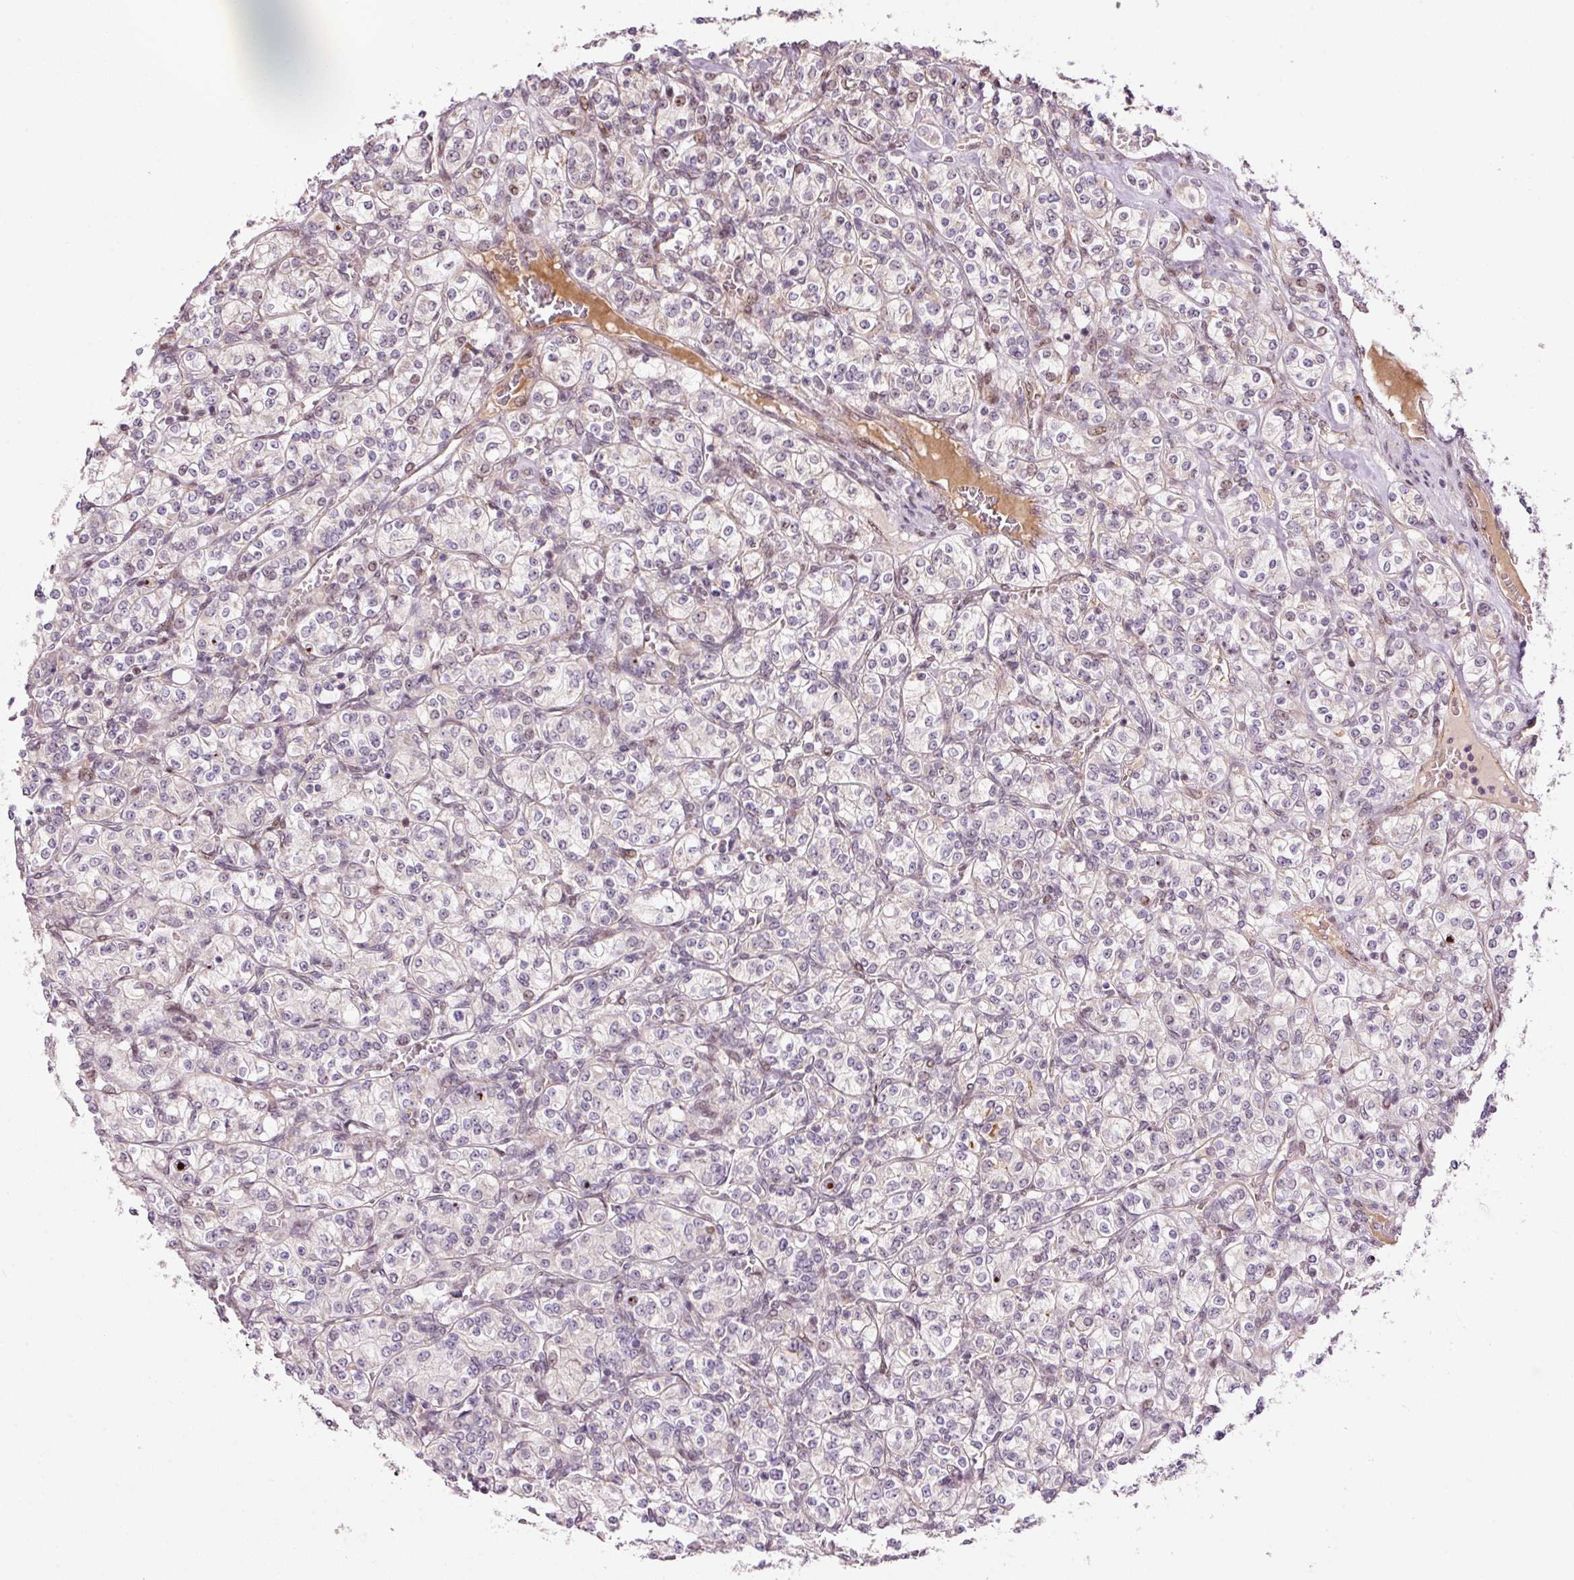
{"staining": {"intensity": "negative", "quantity": "none", "location": "none"}, "tissue": "renal cancer", "cell_type": "Tumor cells", "image_type": "cancer", "snomed": [{"axis": "morphology", "description": "Adenocarcinoma, NOS"}, {"axis": "topography", "description": "Kidney"}], "caption": "This micrograph is of adenocarcinoma (renal) stained with IHC to label a protein in brown with the nuclei are counter-stained blue. There is no staining in tumor cells. (DAB immunohistochemistry with hematoxylin counter stain).", "gene": "ANKRD20A1", "patient": {"sex": "male", "age": 77}}